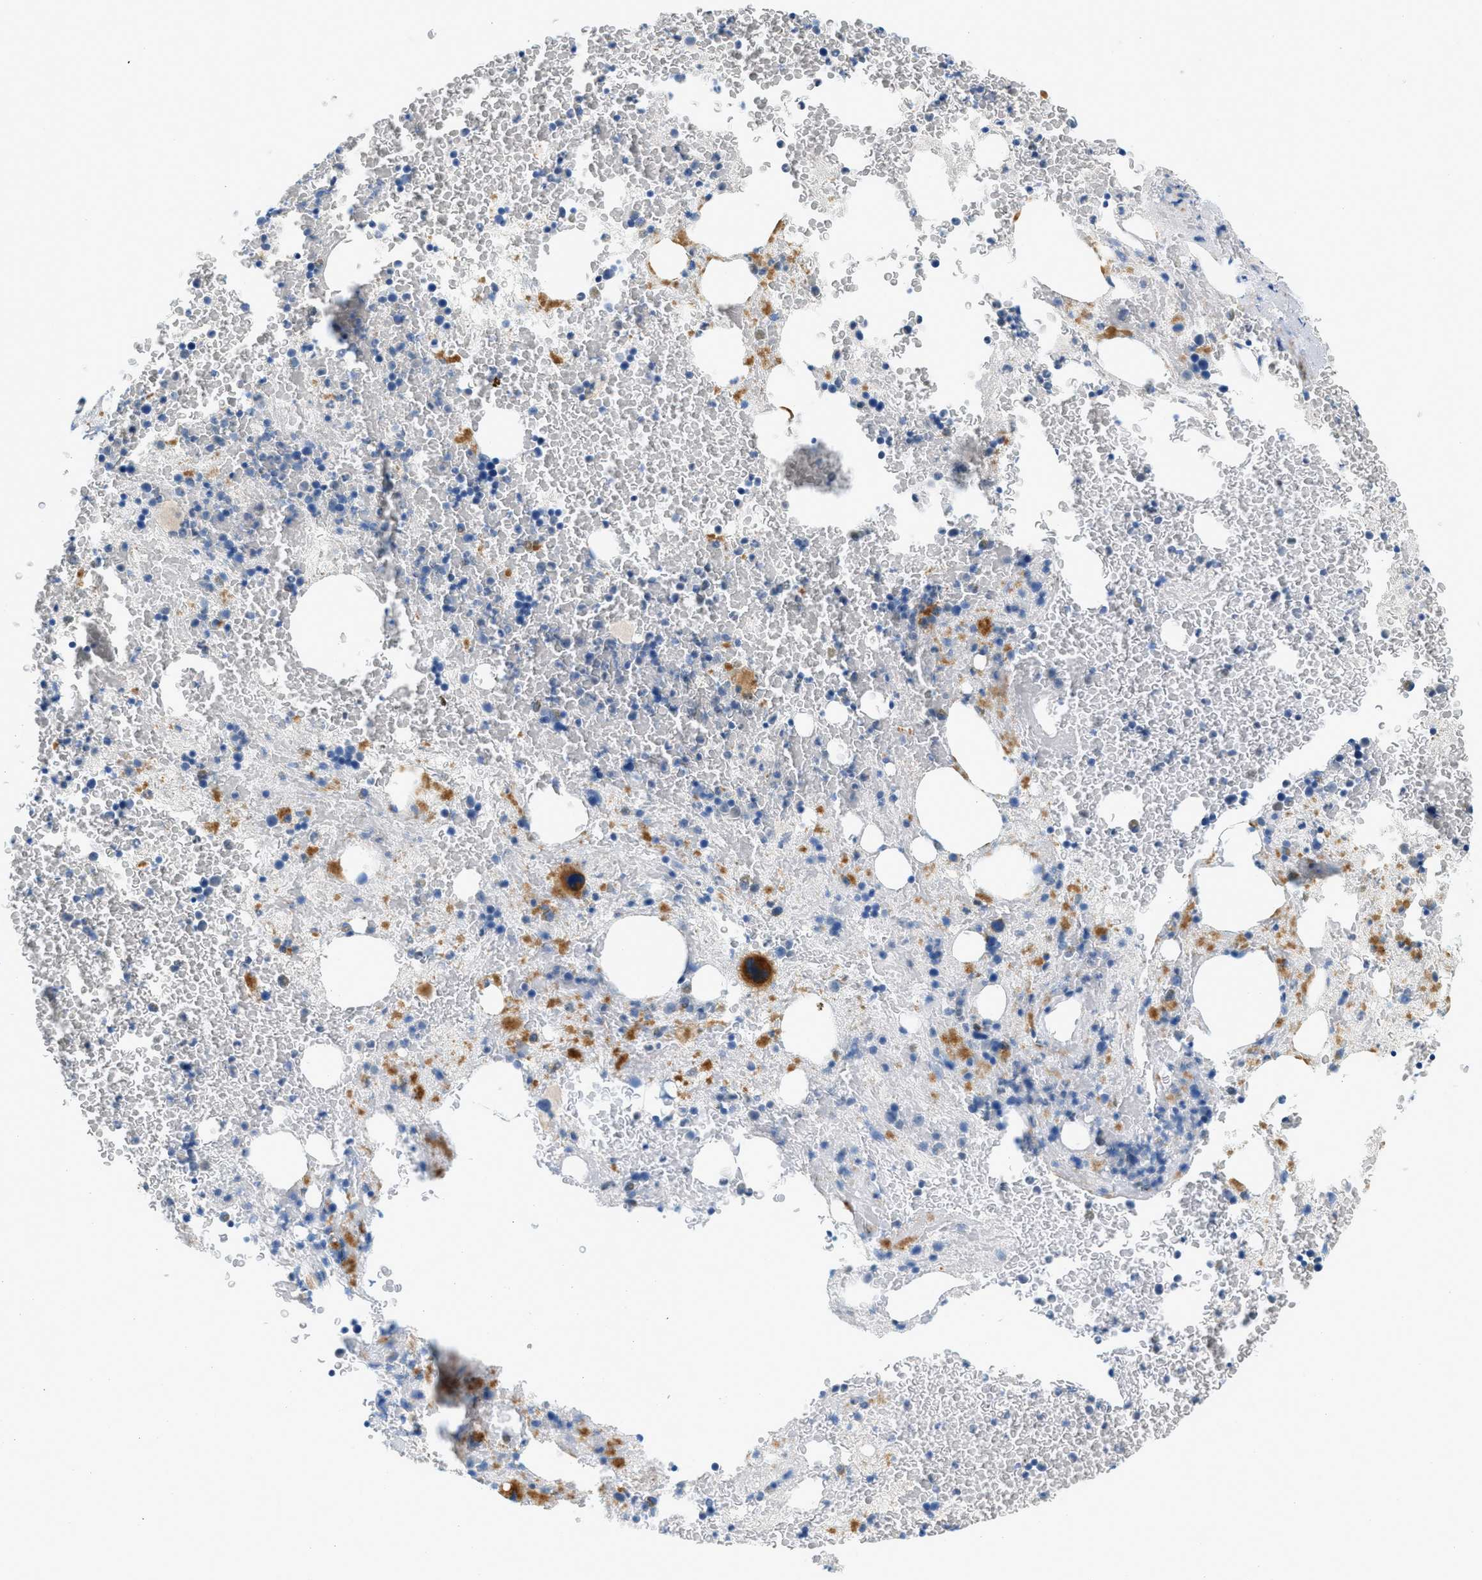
{"staining": {"intensity": "strong", "quantity": "<25%", "location": "cytoplasmic/membranous"}, "tissue": "bone marrow", "cell_type": "Hematopoietic cells", "image_type": "normal", "snomed": [{"axis": "morphology", "description": "Normal tissue, NOS"}, {"axis": "morphology", "description": "Inflammation, NOS"}, {"axis": "topography", "description": "Bone marrow"}], "caption": "Brown immunohistochemical staining in unremarkable human bone marrow exhibits strong cytoplasmic/membranous expression in about <25% of hematopoietic cells.", "gene": "CYP4X1", "patient": {"sex": "male", "age": 63}}